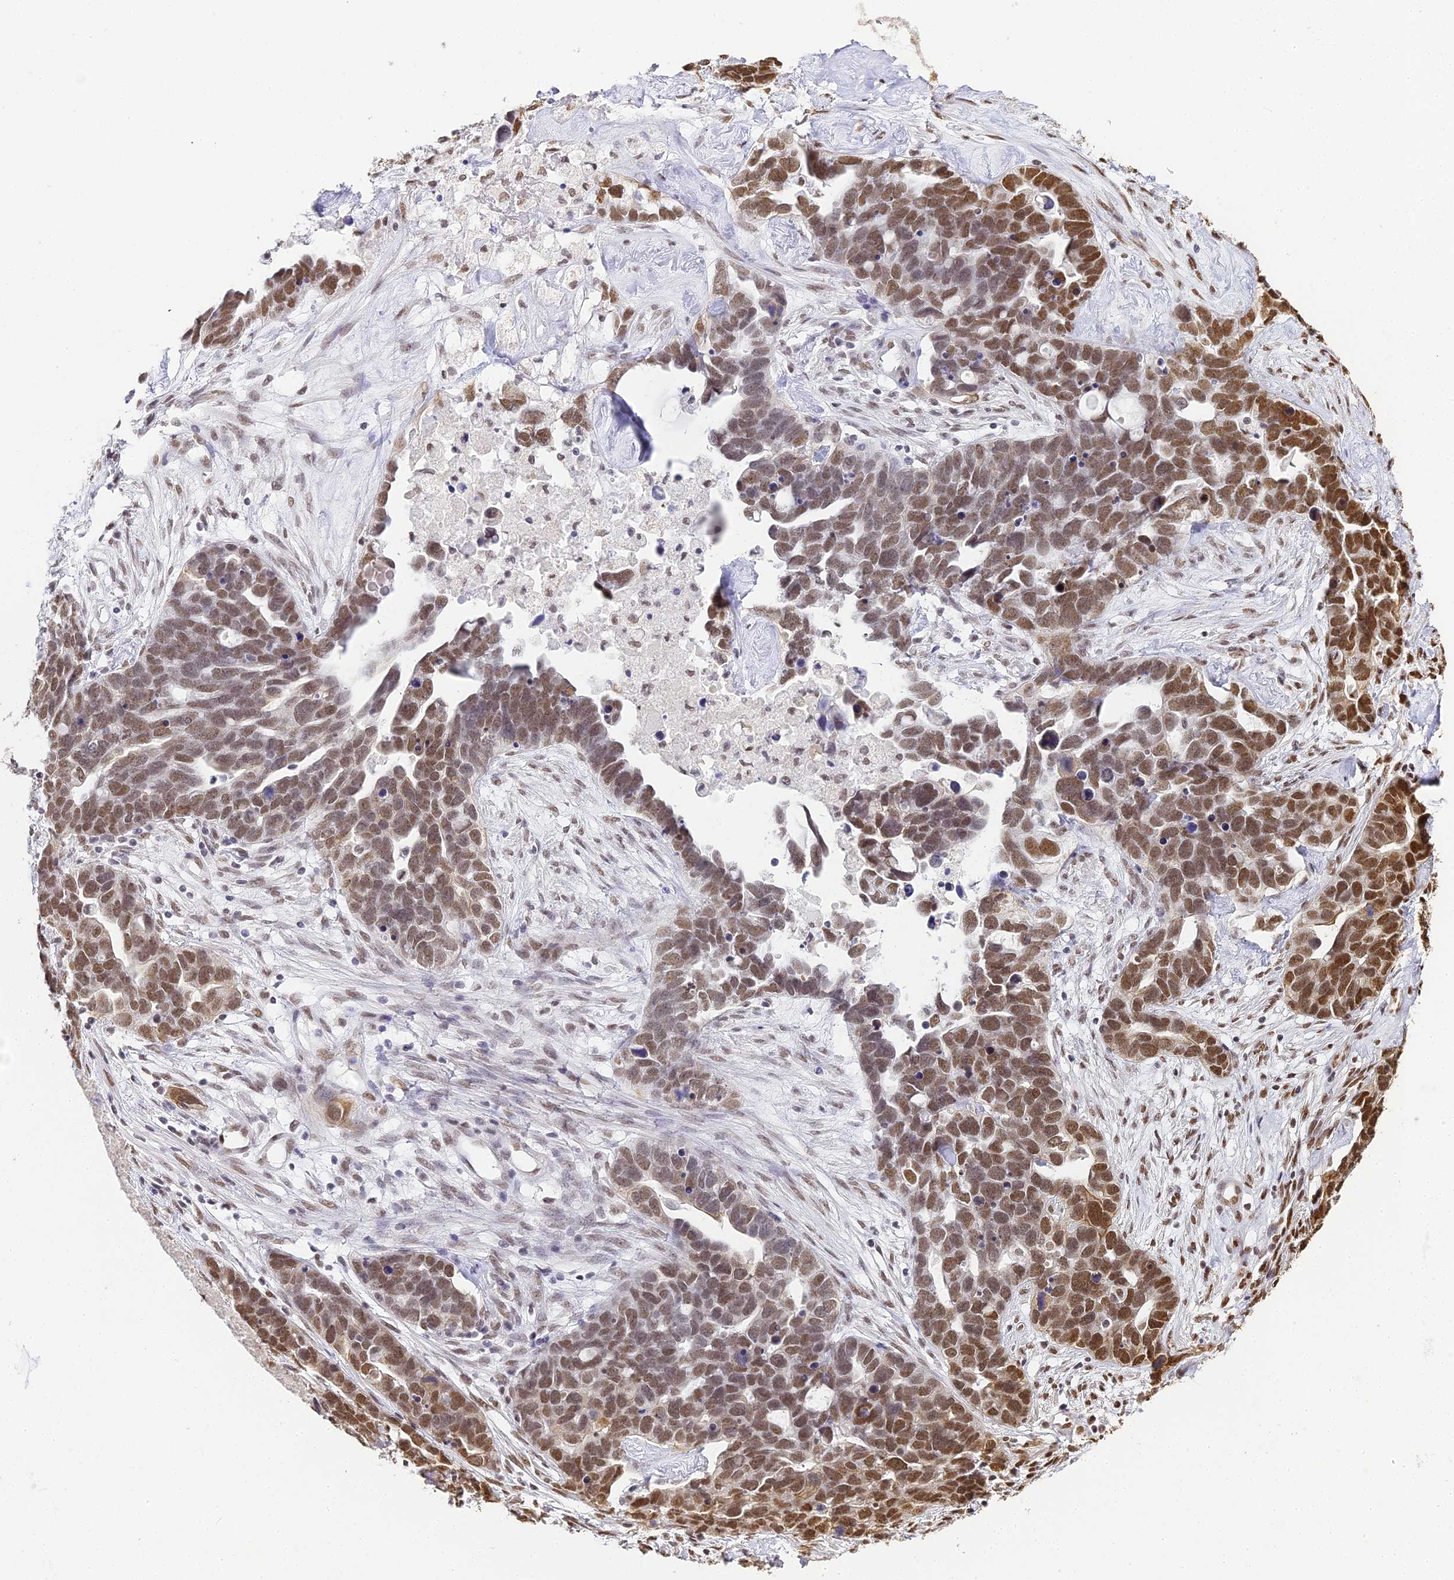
{"staining": {"intensity": "moderate", "quantity": ">75%", "location": "nuclear"}, "tissue": "ovarian cancer", "cell_type": "Tumor cells", "image_type": "cancer", "snomed": [{"axis": "morphology", "description": "Cystadenocarcinoma, serous, NOS"}, {"axis": "topography", "description": "Ovary"}], "caption": "Immunohistochemical staining of human serous cystadenocarcinoma (ovarian) reveals medium levels of moderate nuclear protein staining in approximately >75% of tumor cells. (brown staining indicates protein expression, while blue staining denotes nuclei).", "gene": "HNRNPA1", "patient": {"sex": "female", "age": 54}}